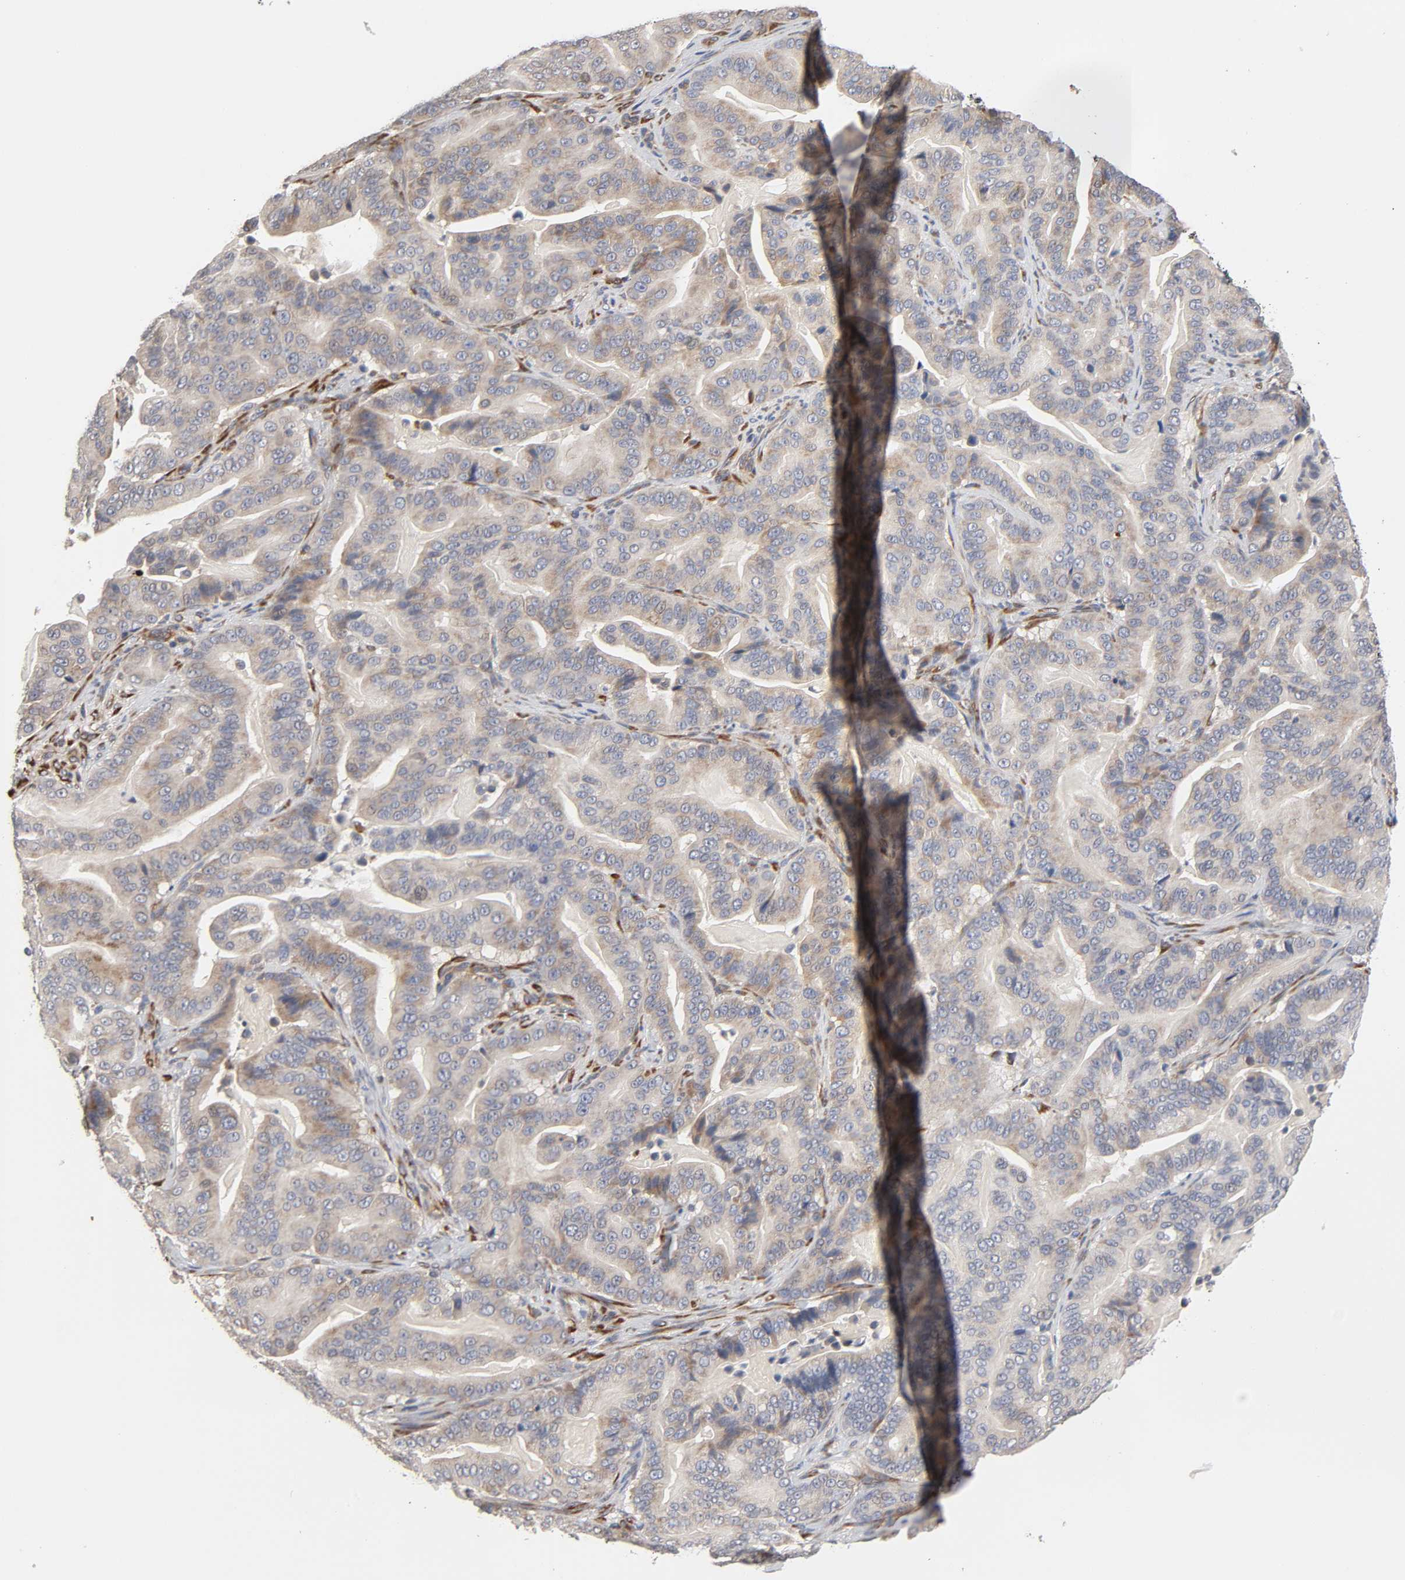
{"staining": {"intensity": "weak", "quantity": ">75%", "location": "cytoplasmic/membranous"}, "tissue": "pancreatic cancer", "cell_type": "Tumor cells", "image_type": "cancer", "snomed": [{"axis": "morphology", "description": "Adenocarcinoma, NOS"}, {"axis": "topography", "description": "Pancreas"}], "caption": "High-power microscopy captured an immunohistochemistry (IHC) histopathology image of adenocarcinoma (pancreatic), revealing weak cytoplasmic/membranous positivity in approximately >75% of tumor cells.", "gene": "HDLBP", "patient": {"sex": "male", "age": 63}}